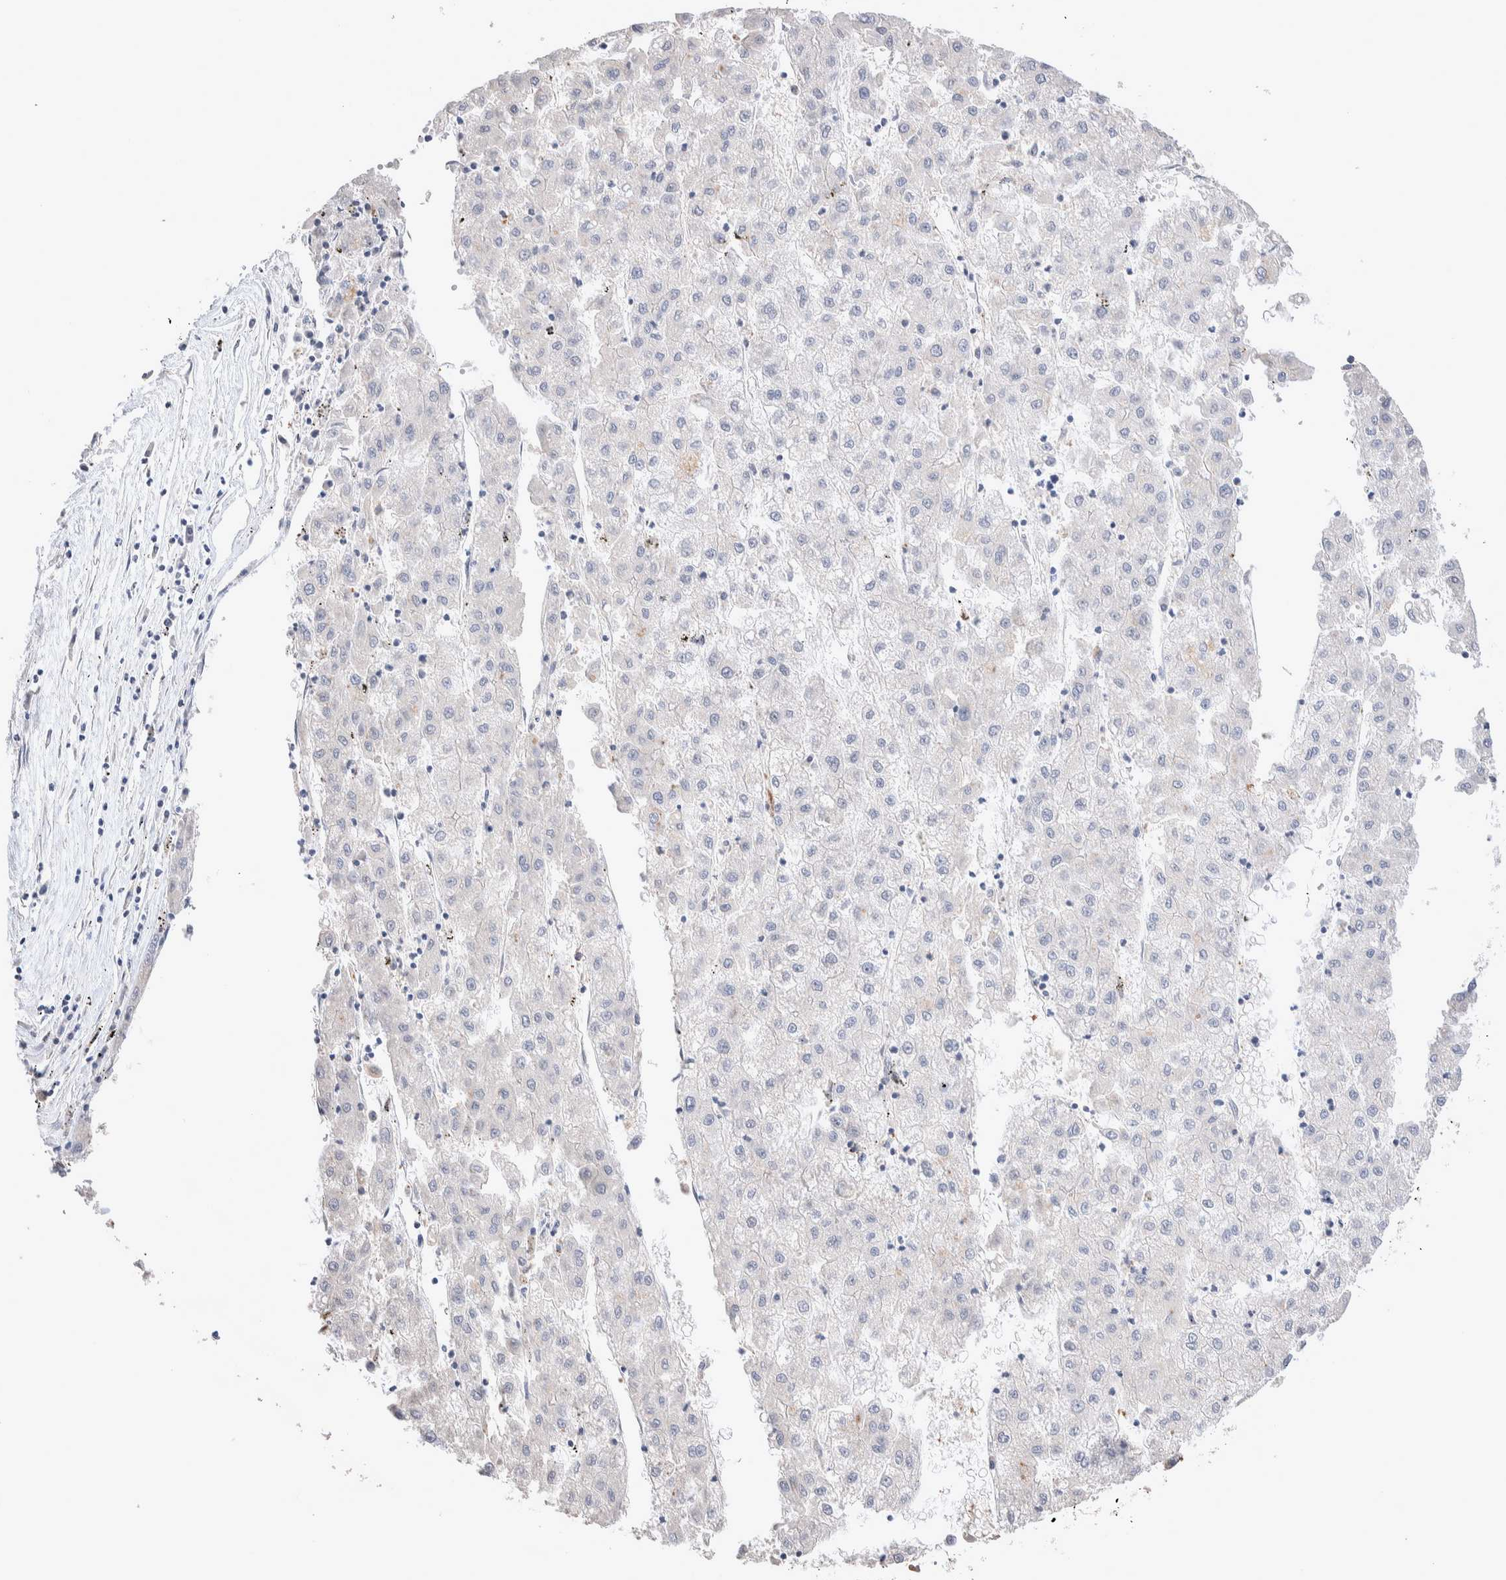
{"staining": {"intensity": "negative", "quantity": "none", "location": "none"}, "tissue": "liver cancer", "cell_type": "Tumor cells", "image_type": "cancer", "snomed": [{"axis": "morphology", "description": "Carcinoma, Hepatocellular, NOS"}, {"axis": "topography", "description": "Liver"}], "caption": "A photomicrograph of liver hepatocellular carcinoma stained for a protein reveals no brown staining in tumor cells. (Brightfield microscopy of DAB immunohistochemistry at high magnification).", "gene": "FFAR2", "patient": {"sex": "male", "age": 72}}